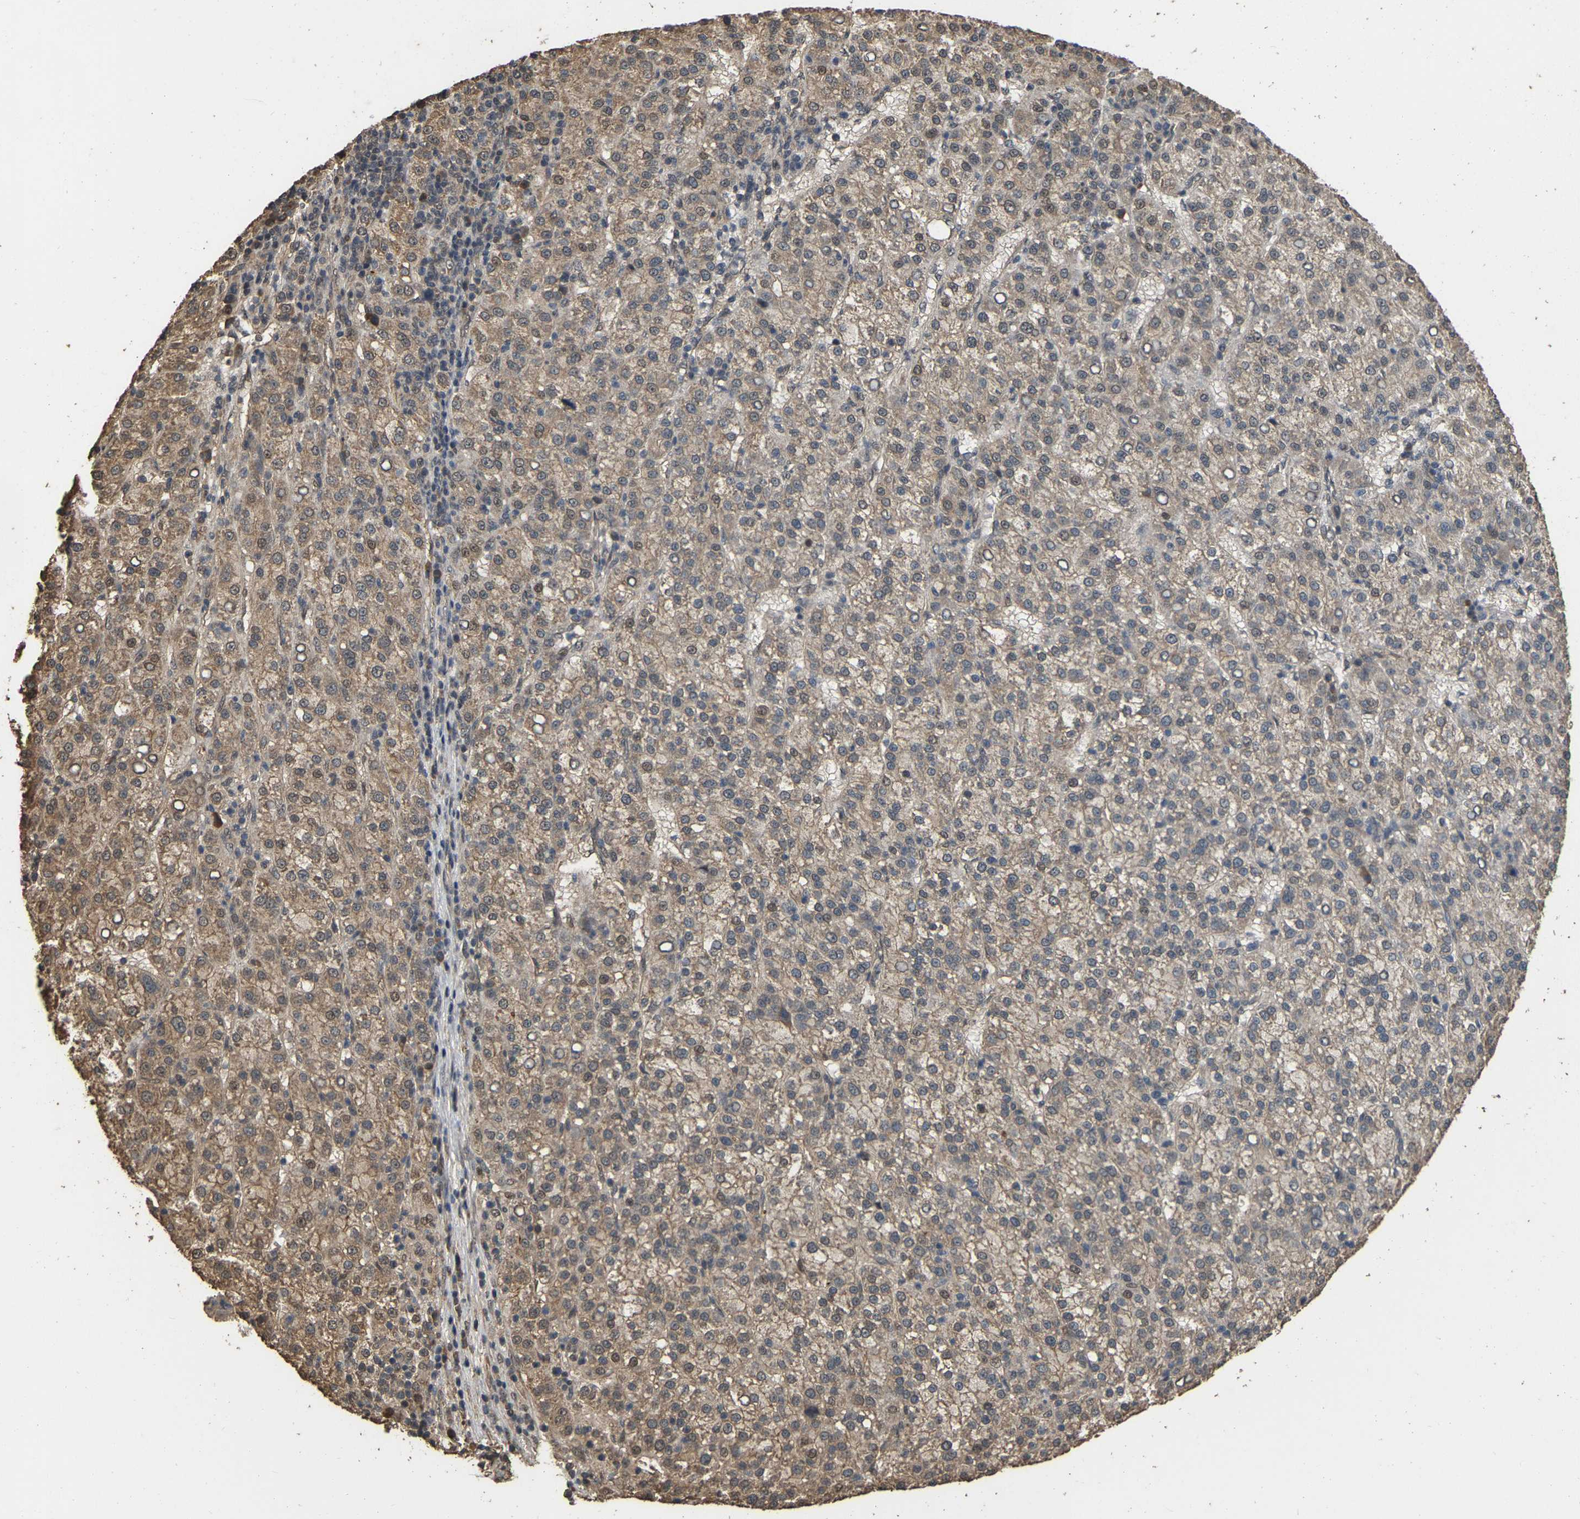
{"staining": {"intensity": "moderate", "quantity": "<25%", "location": "cytoplasmic/membranous"}, "tissue": "liver cancer", "cell_type": "Tumor cells", "image_type": "cancer", "snomed": [{"axis": "morphology", "description": "Carcinoma, Hepatocellular, NOS"}, {"axis": "topography", "description": "Liver"}], "caption": "Liver cancer stained with a protein marker demonstrates moderate staining in tumor cells.", "gene": "ARHGAP23", "patient": {"sex": "female", "age": 58}}